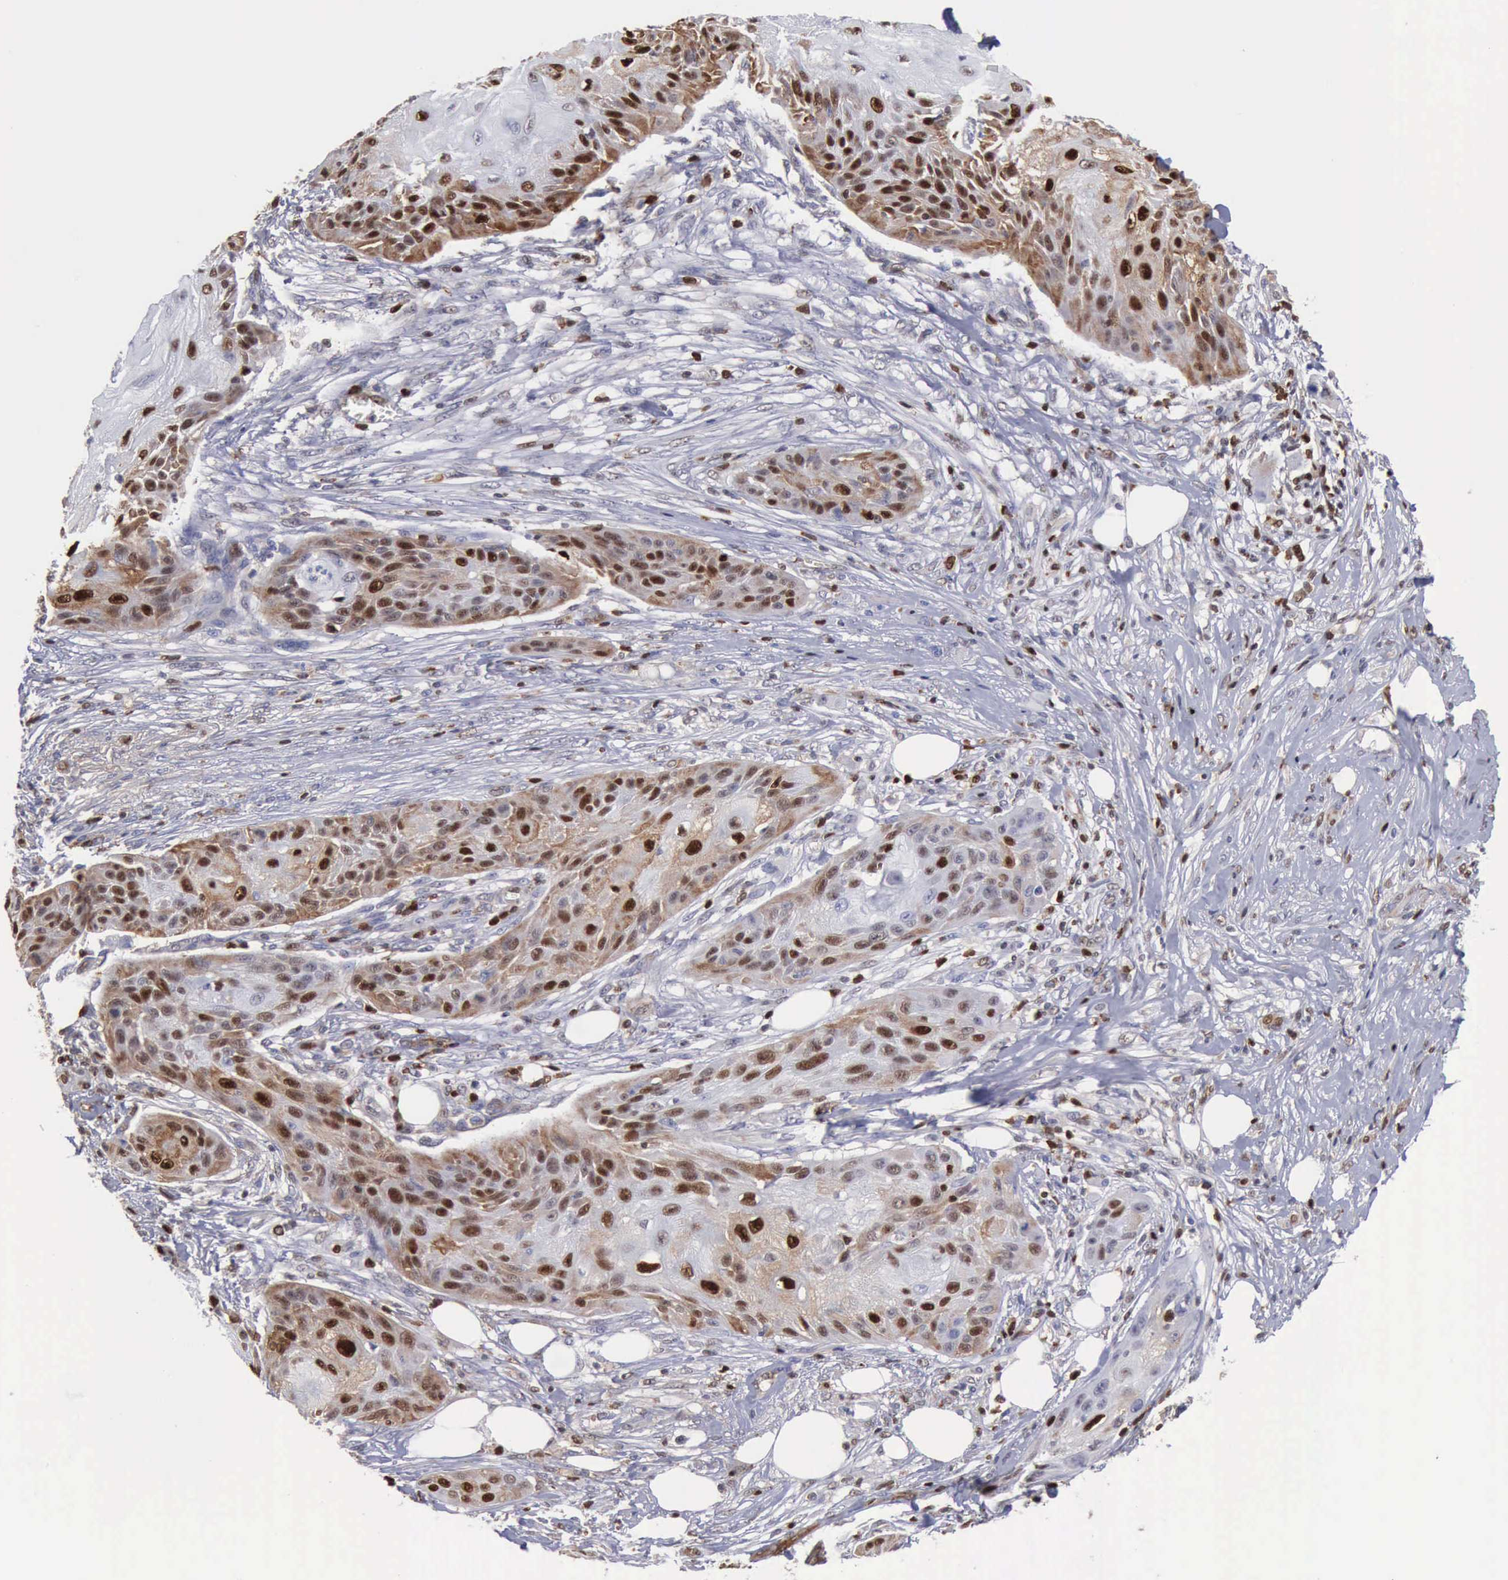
{"staining": {"intensity": "strong", "quantity": "25%-75%", "location": "cytoplasmic/membranous,nuclear"}, "tissue": "skin cancer", "cell_type": "Tumor cells", "image_type": "cancer", "snomed": [{"axis": "morphology", "description": "Squamous cell carcinoma, NOS"}, {"axis": "topography", "description": "Skin"}], "caption": "Skin squamous cell carcinoma tissue displays strong cytoplasmic/membranous and nuclear expression in approximately 25%-75% of tumor cells, visualized by immunohistochemistry.", "gene": "PDCD4", "patient": {"sex": "female", "age": 88}}